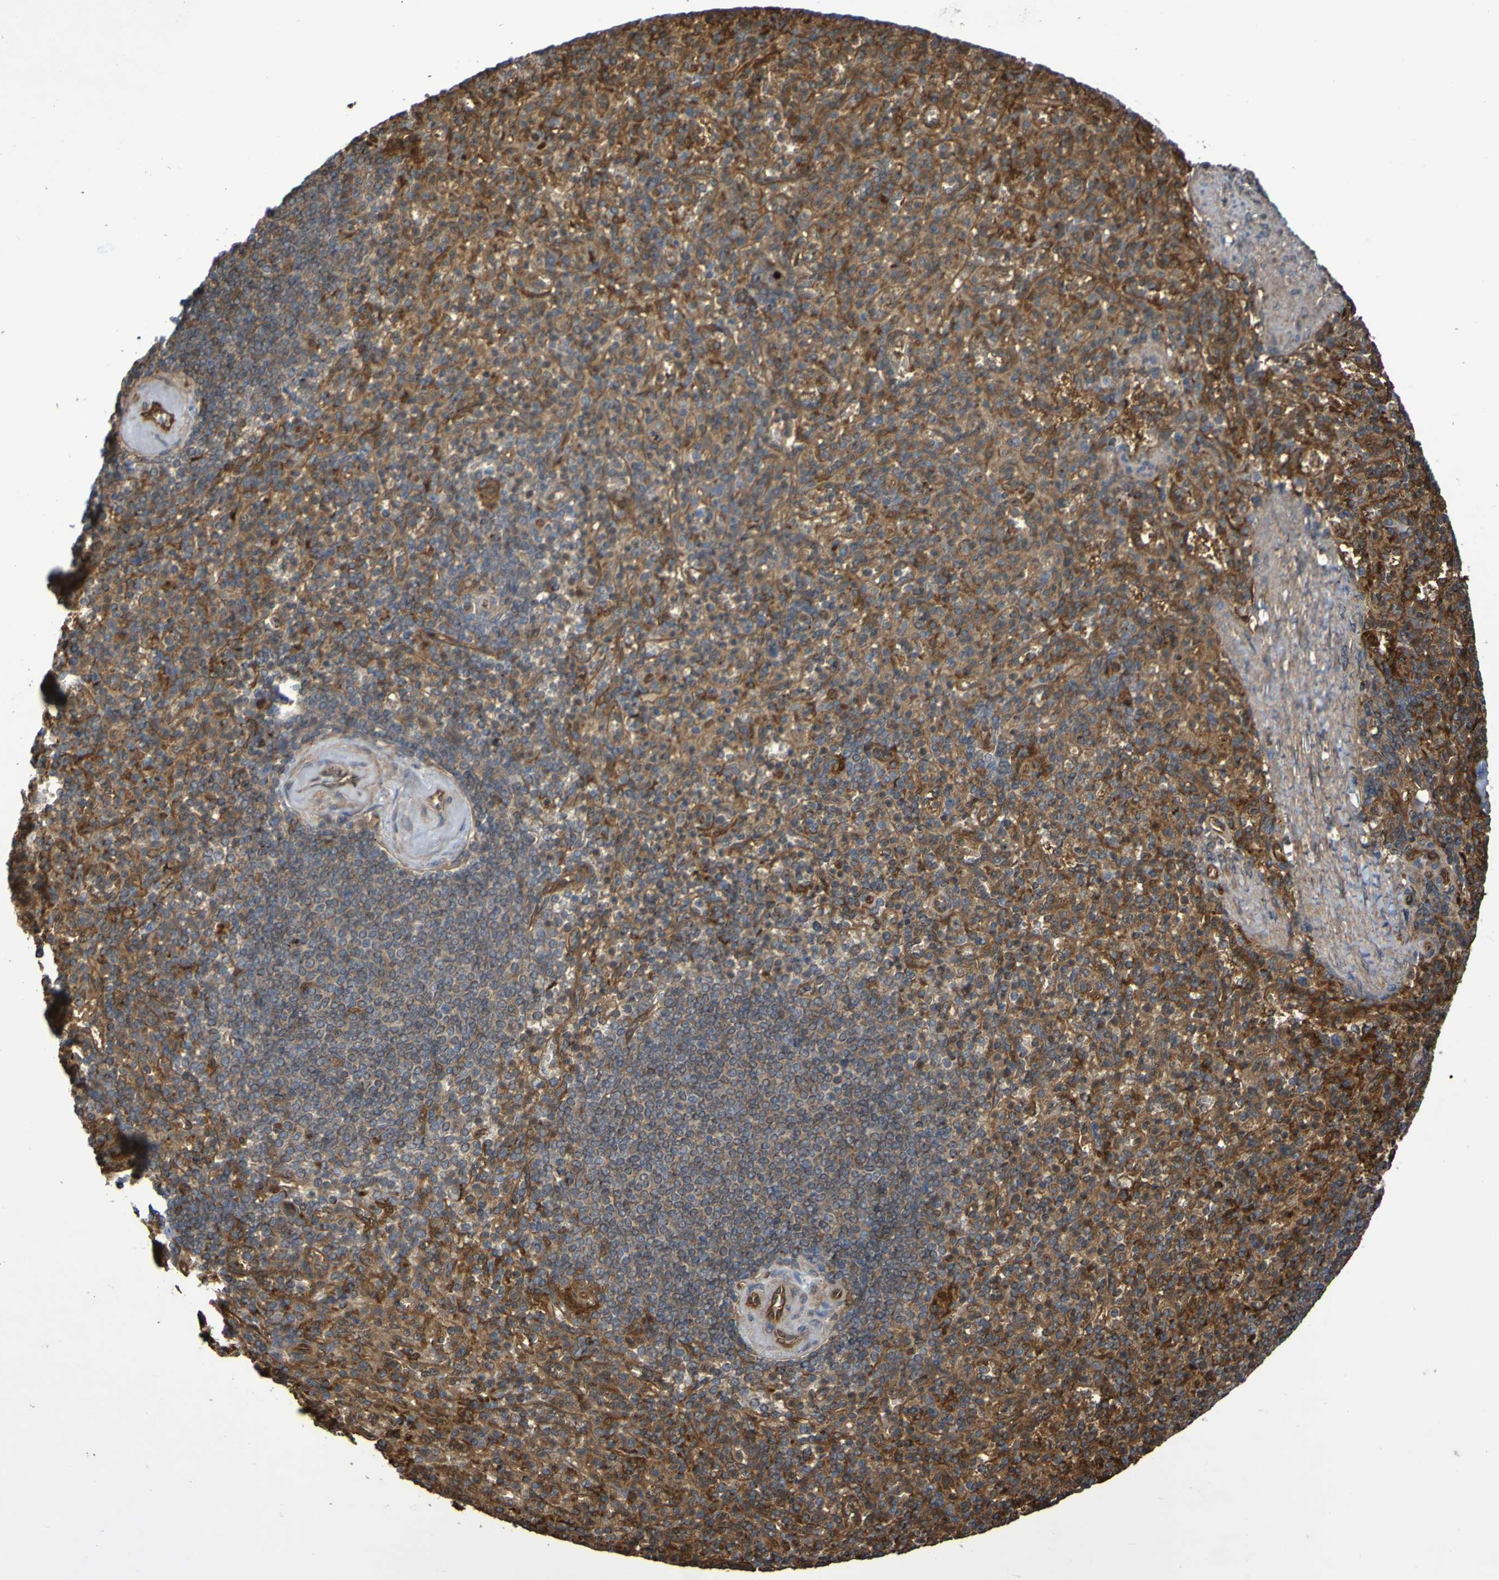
{"staining": {"intensity": "moderate", "quantity": ">75%", "location": "cytoplasmic/membranous"}, "tissue": "spleen", "cell_type": "Cells in red pulp", "image_type": "normal", "snomed": [{"axis": "morphology", "description": "Normal tissue, NOS"}, {"axis": "topography", "description": "Spleen"}], "caption": "Immunohistochemistry (IHC) of benign human spleen demonstrates medium levels of moderate cytoplasmic/membranous positivity in approximately >75% of cells in red pulp.", "gene": "SERPINB6", "patient": {"sex": "female", "age": 74}}